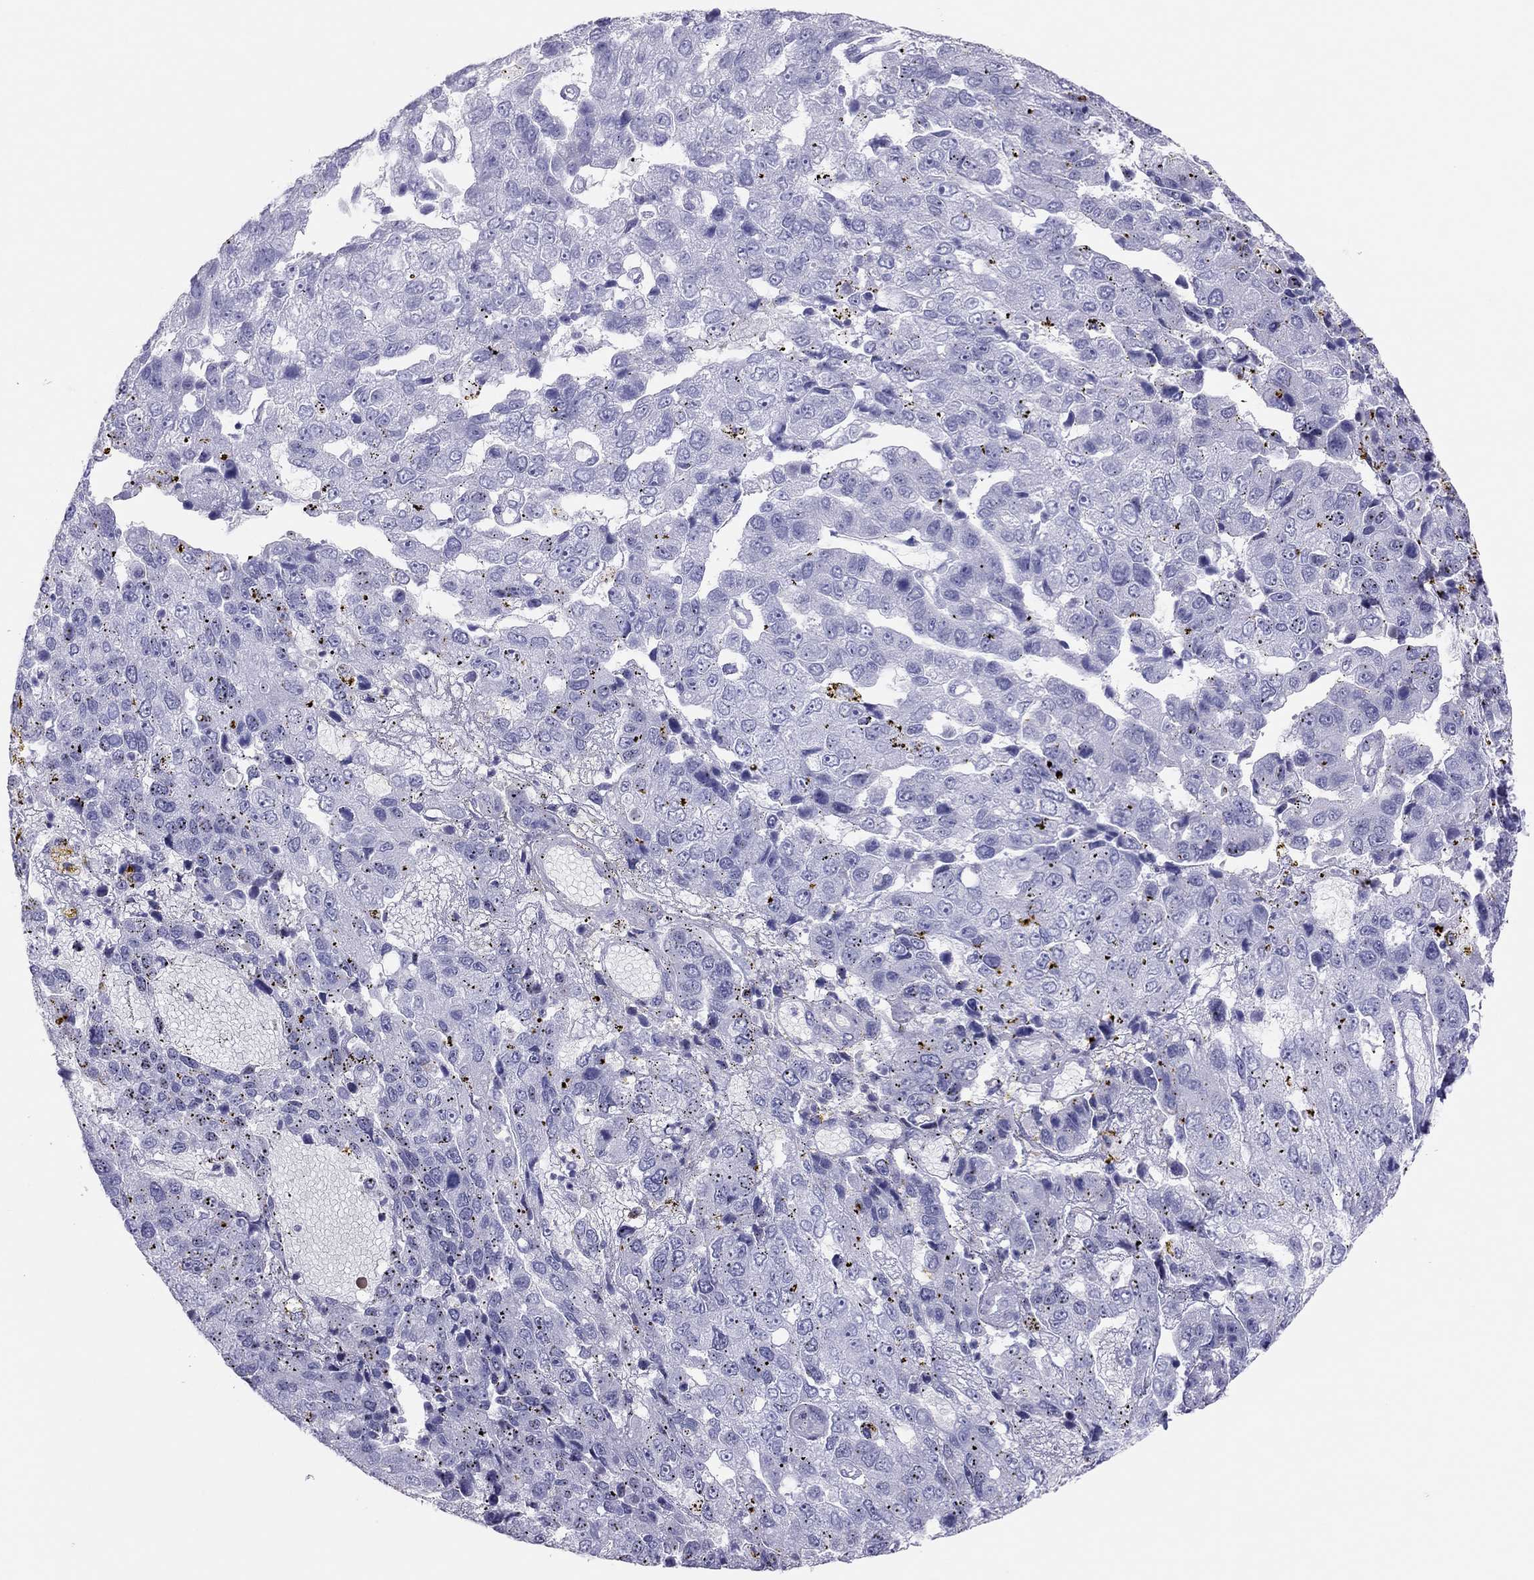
{"staining": {"intensity": "negative", "quantity": "none", "location": "none"}, "tissue": "pancreatic cancer", "cell_type": "Tumor cells", "image_type": "cancer", "snomed": [{"axis": "morphology", "description": "Adenocarcinoma, NOS"}, {"axis": "topography", "description": "Pancreas"}], "caption": "This is an immunohistochemistry photomicrograph of pancreatic cancer (adenocarcinoma). There is no positivity in tumor cells.", "gene": "TSHB", "patient": {"sex": "female", "age": 61}}